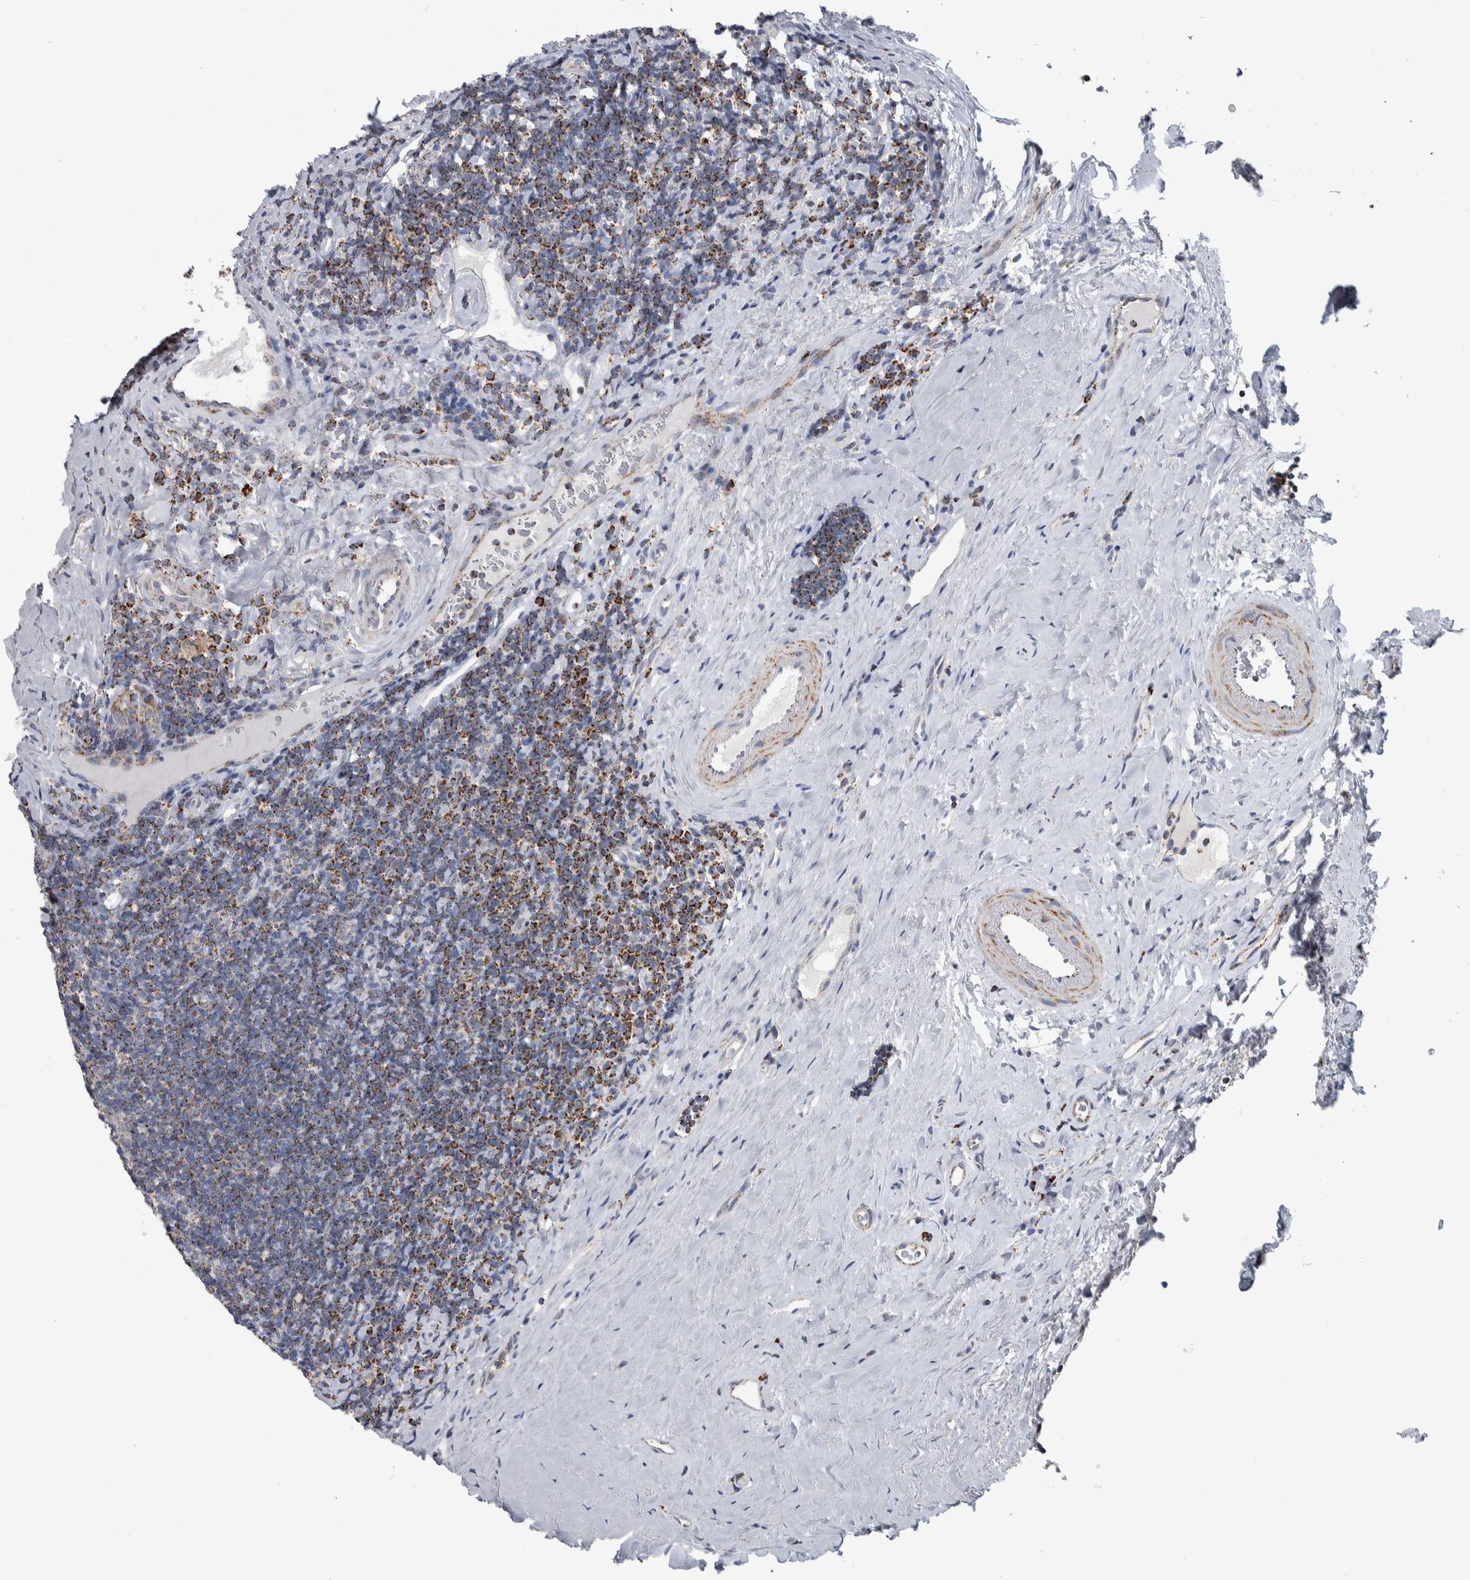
{"staining": {"intensity": "moderate", "quantity": "25%-75%", "location": "cytoplasmic/membranous"}, "tissue": "tonsil", "cell_type": "Germinal center cells", "image_type": "normal", "snomed": [{"axis": "morphology", "description": "Normal tissue, NOS"}, {"axis": "topography", "description": "Tonsil"}], "caption": "This histopathology image demonstrates IHC staining of normal tonsil, with medium moderate cytoplasmic/membranous staining in approximately 25%-75% of germinal center cells.", "gene": "ETFA", "patient": {"sex": "male", "age": 37}}